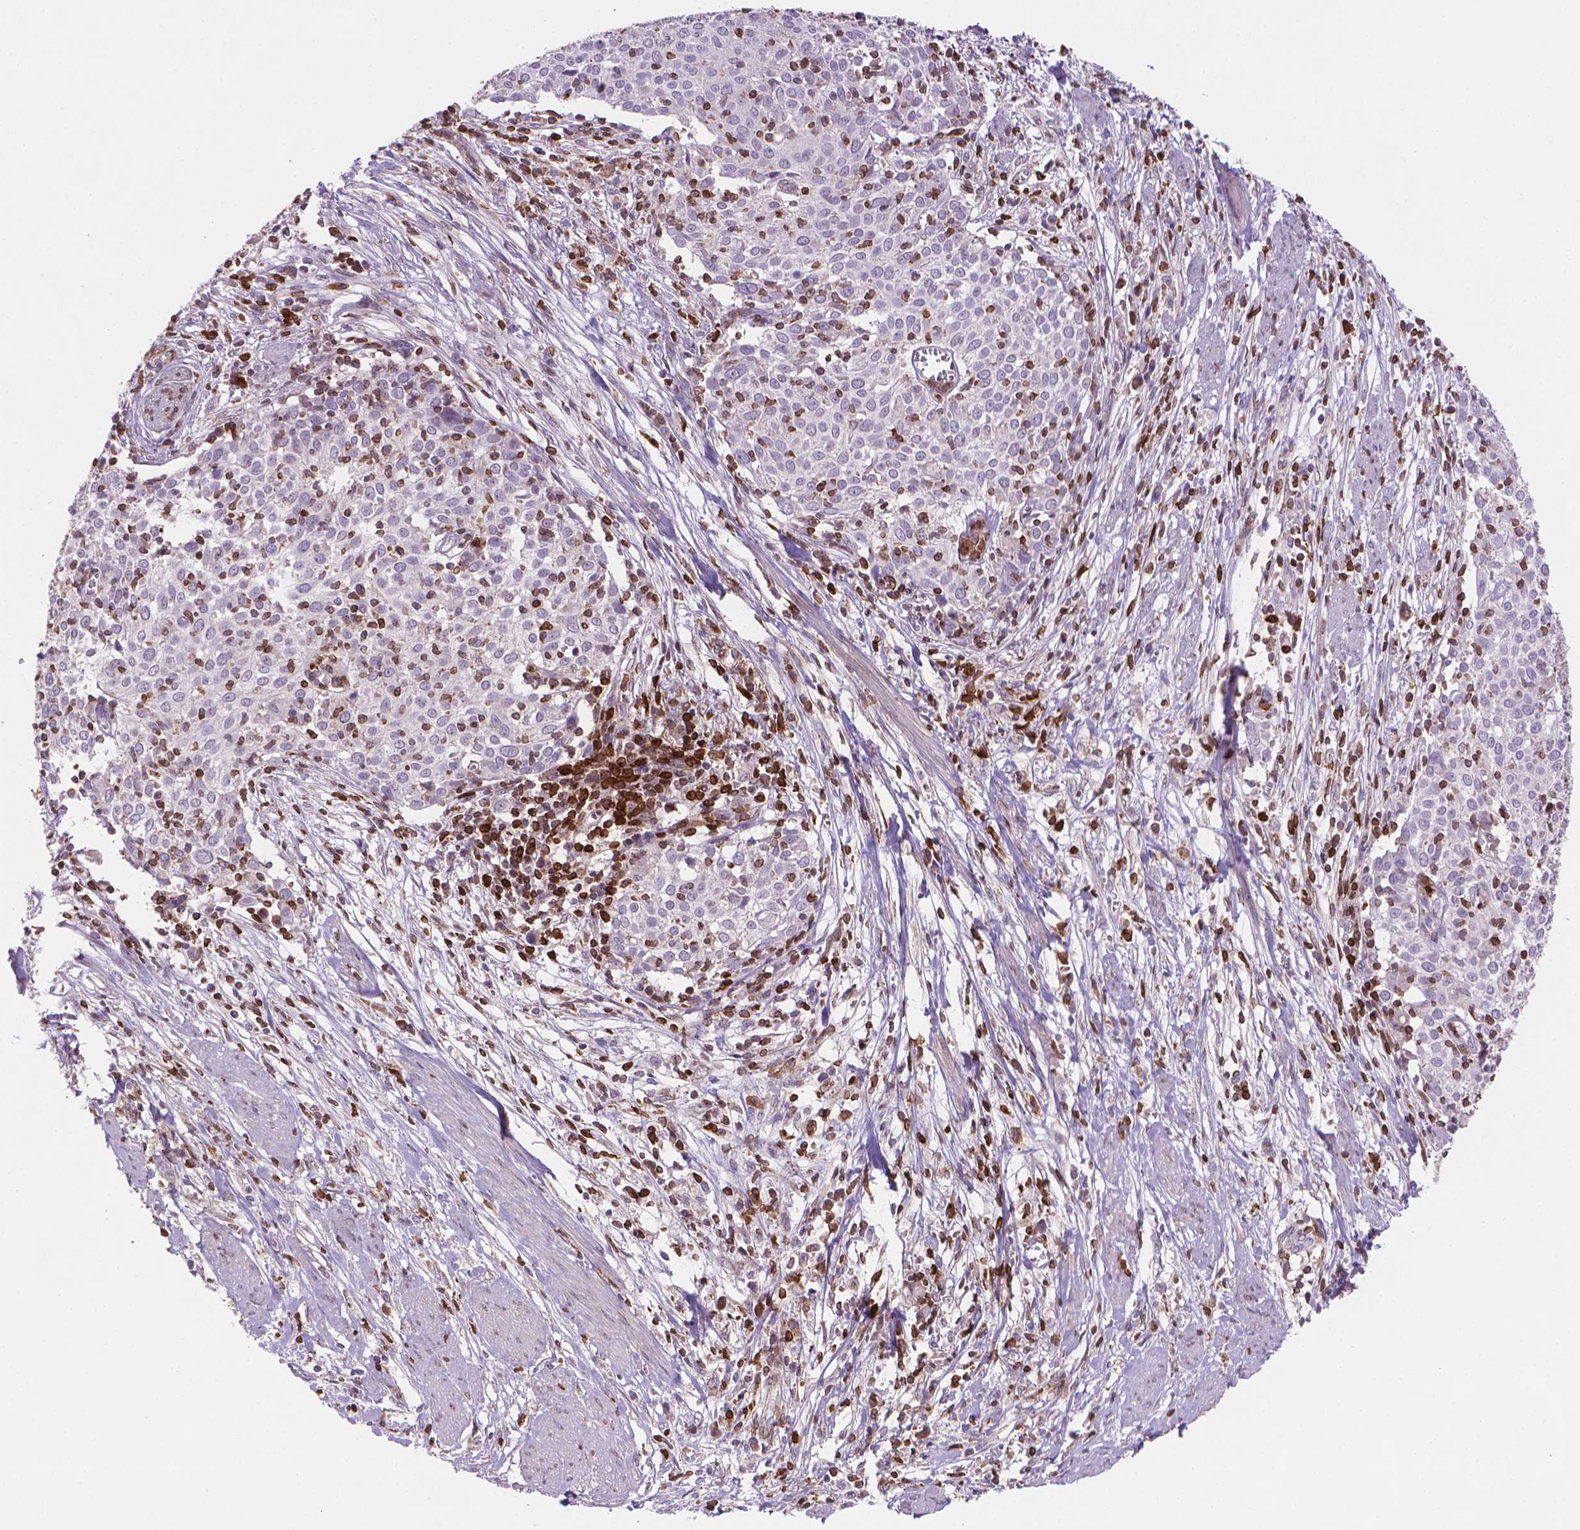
{"staining": {"intensity": "negative", "quantity": "none", "location": "none"}, "tissue": "cervical cancer", "cell_type": "Tumor cells", "image_type": "cancer", "snomed": [{"axis": "morphology", "description": "Squamous cell carcinoma, NOS"}, {"axis": "topography", "description": "Cervix"}], "caption": "DAB (3,3'-diaminobenzidine) immunohistochemical staining of human cervical cancer (squamous cell carcinoma) shows no significant staining in tumor cells.", "gene": "BCL2", "patient": {"sex": "female", "age": 39}}